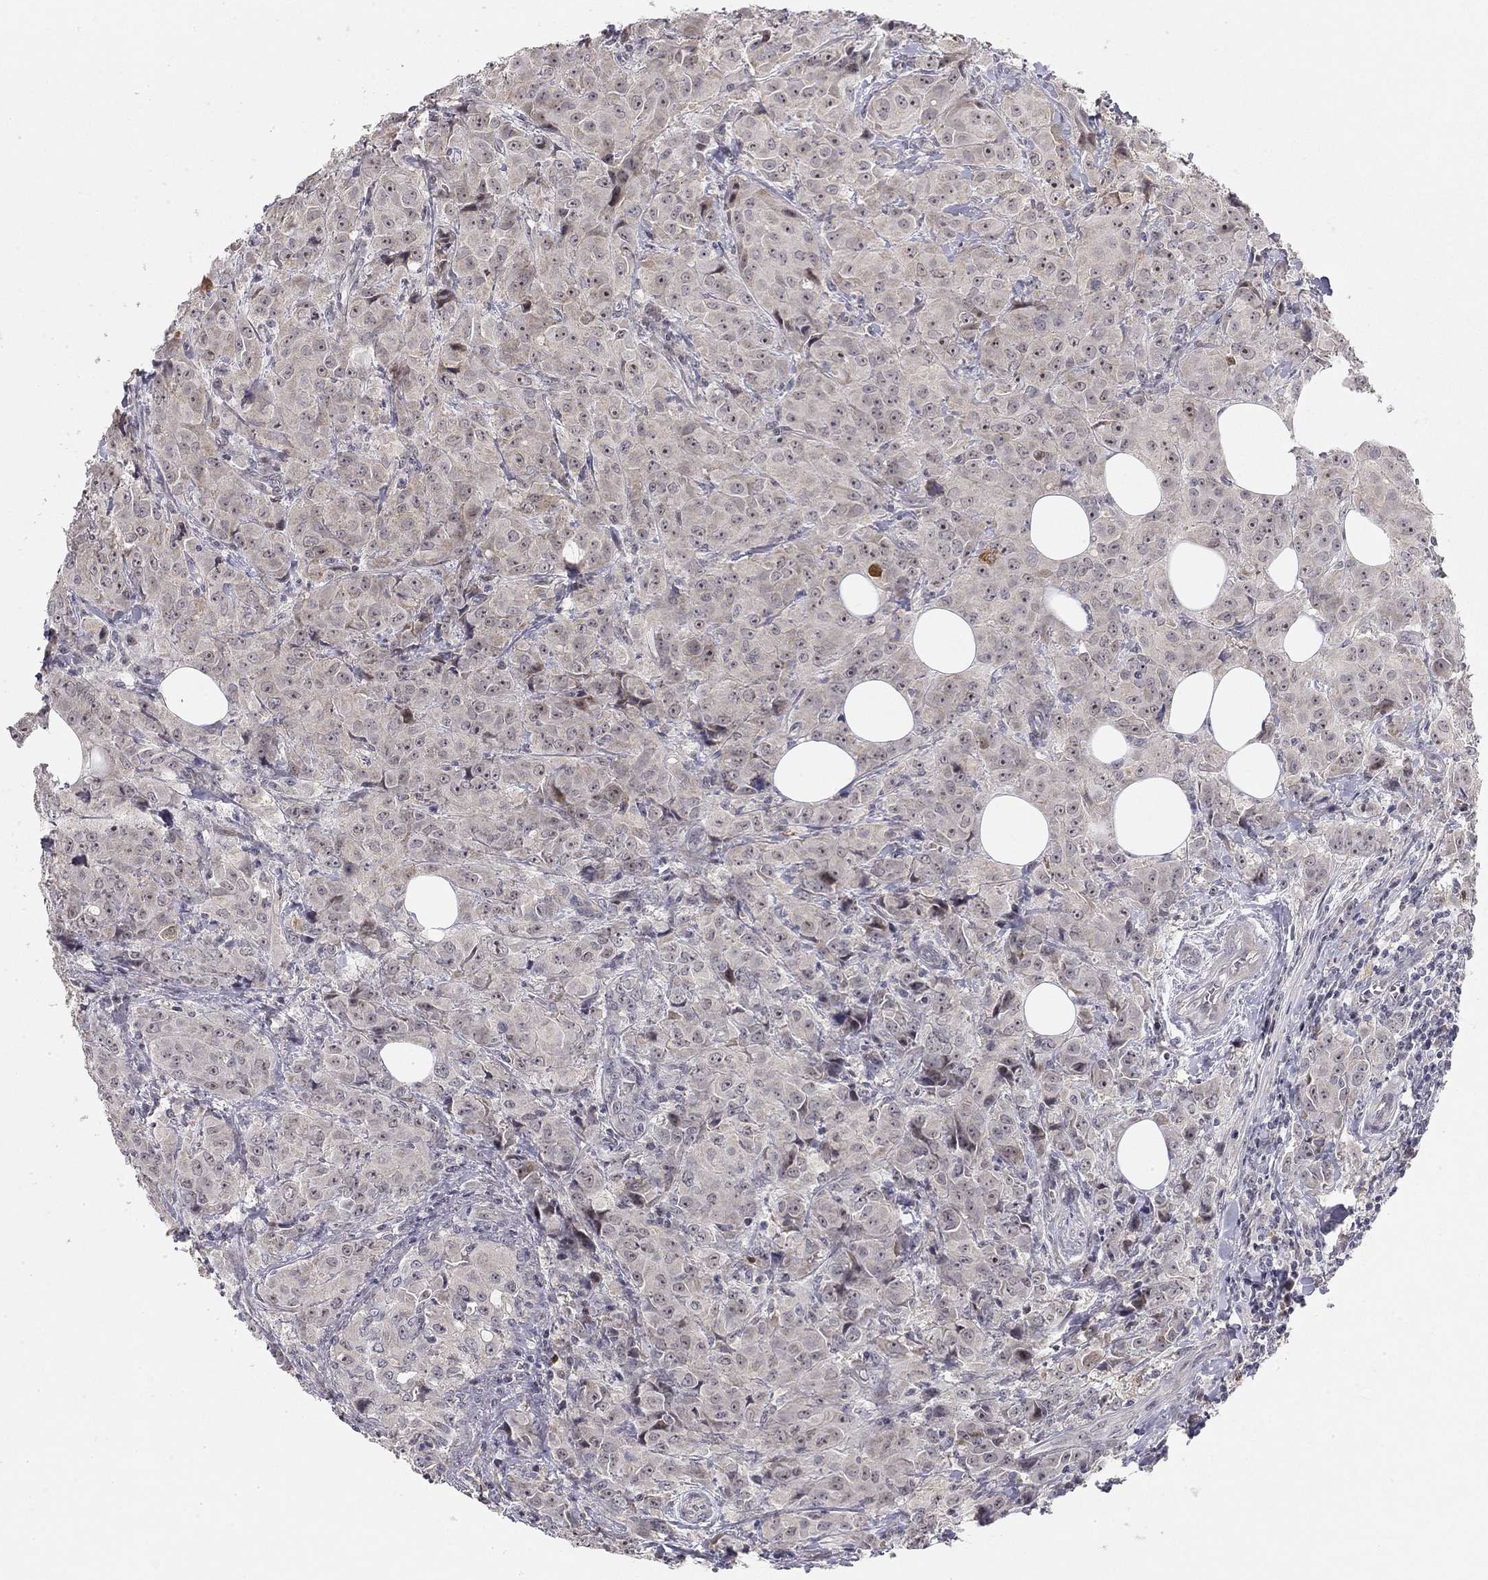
{"staining": {"intensity": "moderate", "quantity": "<25%", "location": "nuclear"}, "tissue": "breast cancer", "cell_type": "Tumor cells", "image_type": "cancer", "snomed": [{"axis": "morphology", "description": "Duct carcinoma"}, {"axis": "topography", "description": "Breast"}], "caption": "Breast cancer stained with a protein marker shows moderate staining in tumor cells.", "gene": "STXBP6", "patient": {"sex": "female", "age": 43}}